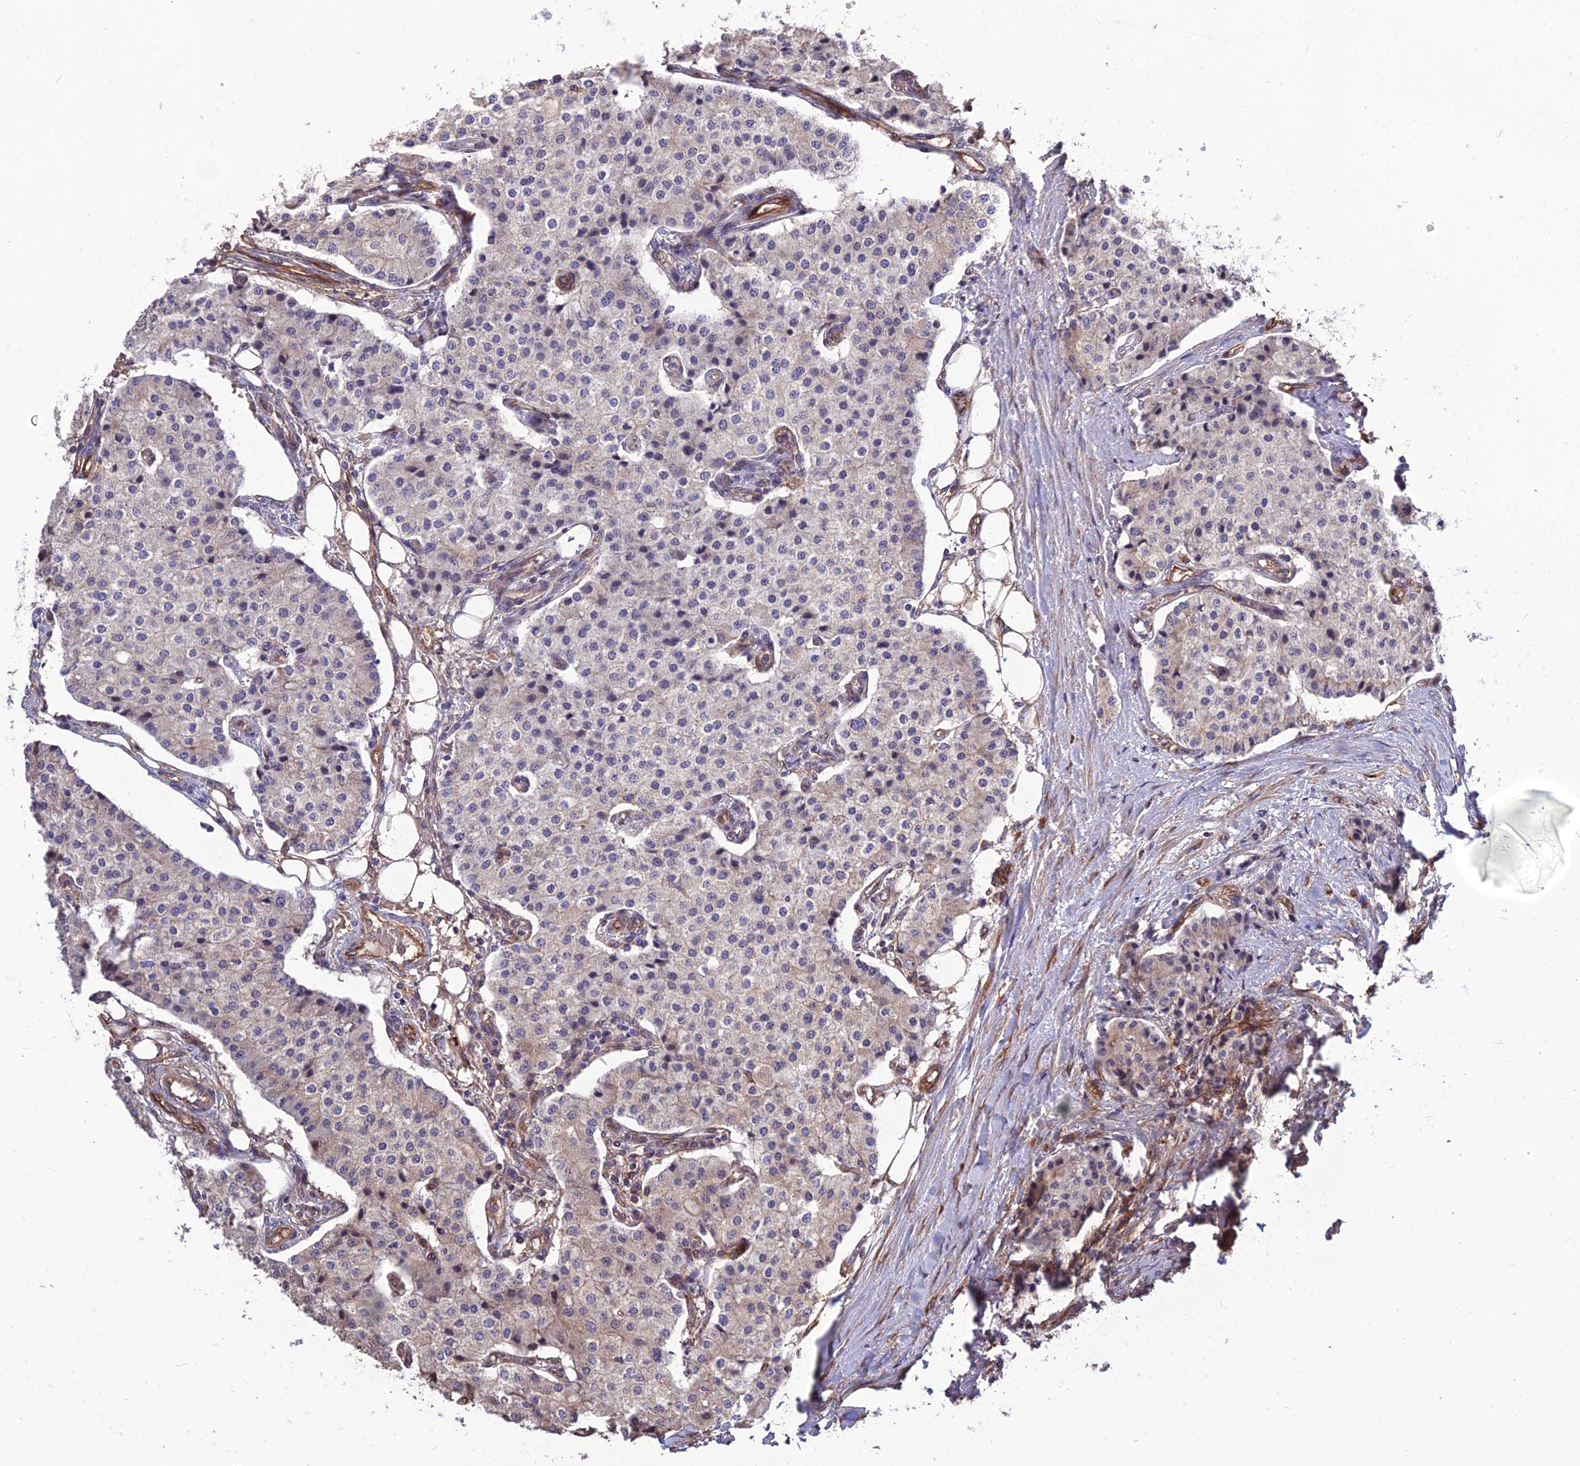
{"staining": {"intensity": "negative", "quantity": "none", "location": "none"}, "tissue": "carcinoid", "cell_type": "Tumor cells", "image_type": "cancer", "snomed": [{"axis": "morphology", "description": "Carcinoid, malignant, NOS"}, {"axis": "topography", "description": "Colon"}], "caption": "Tumor cells are negative for brown protein staining in malignant carcinoid. (DAB (3,3'-diaminobenzidine) IHC with hematoxylin counter stain).", "gene": "CRTAP", "patient": {"sex": "female", "age": 52}}